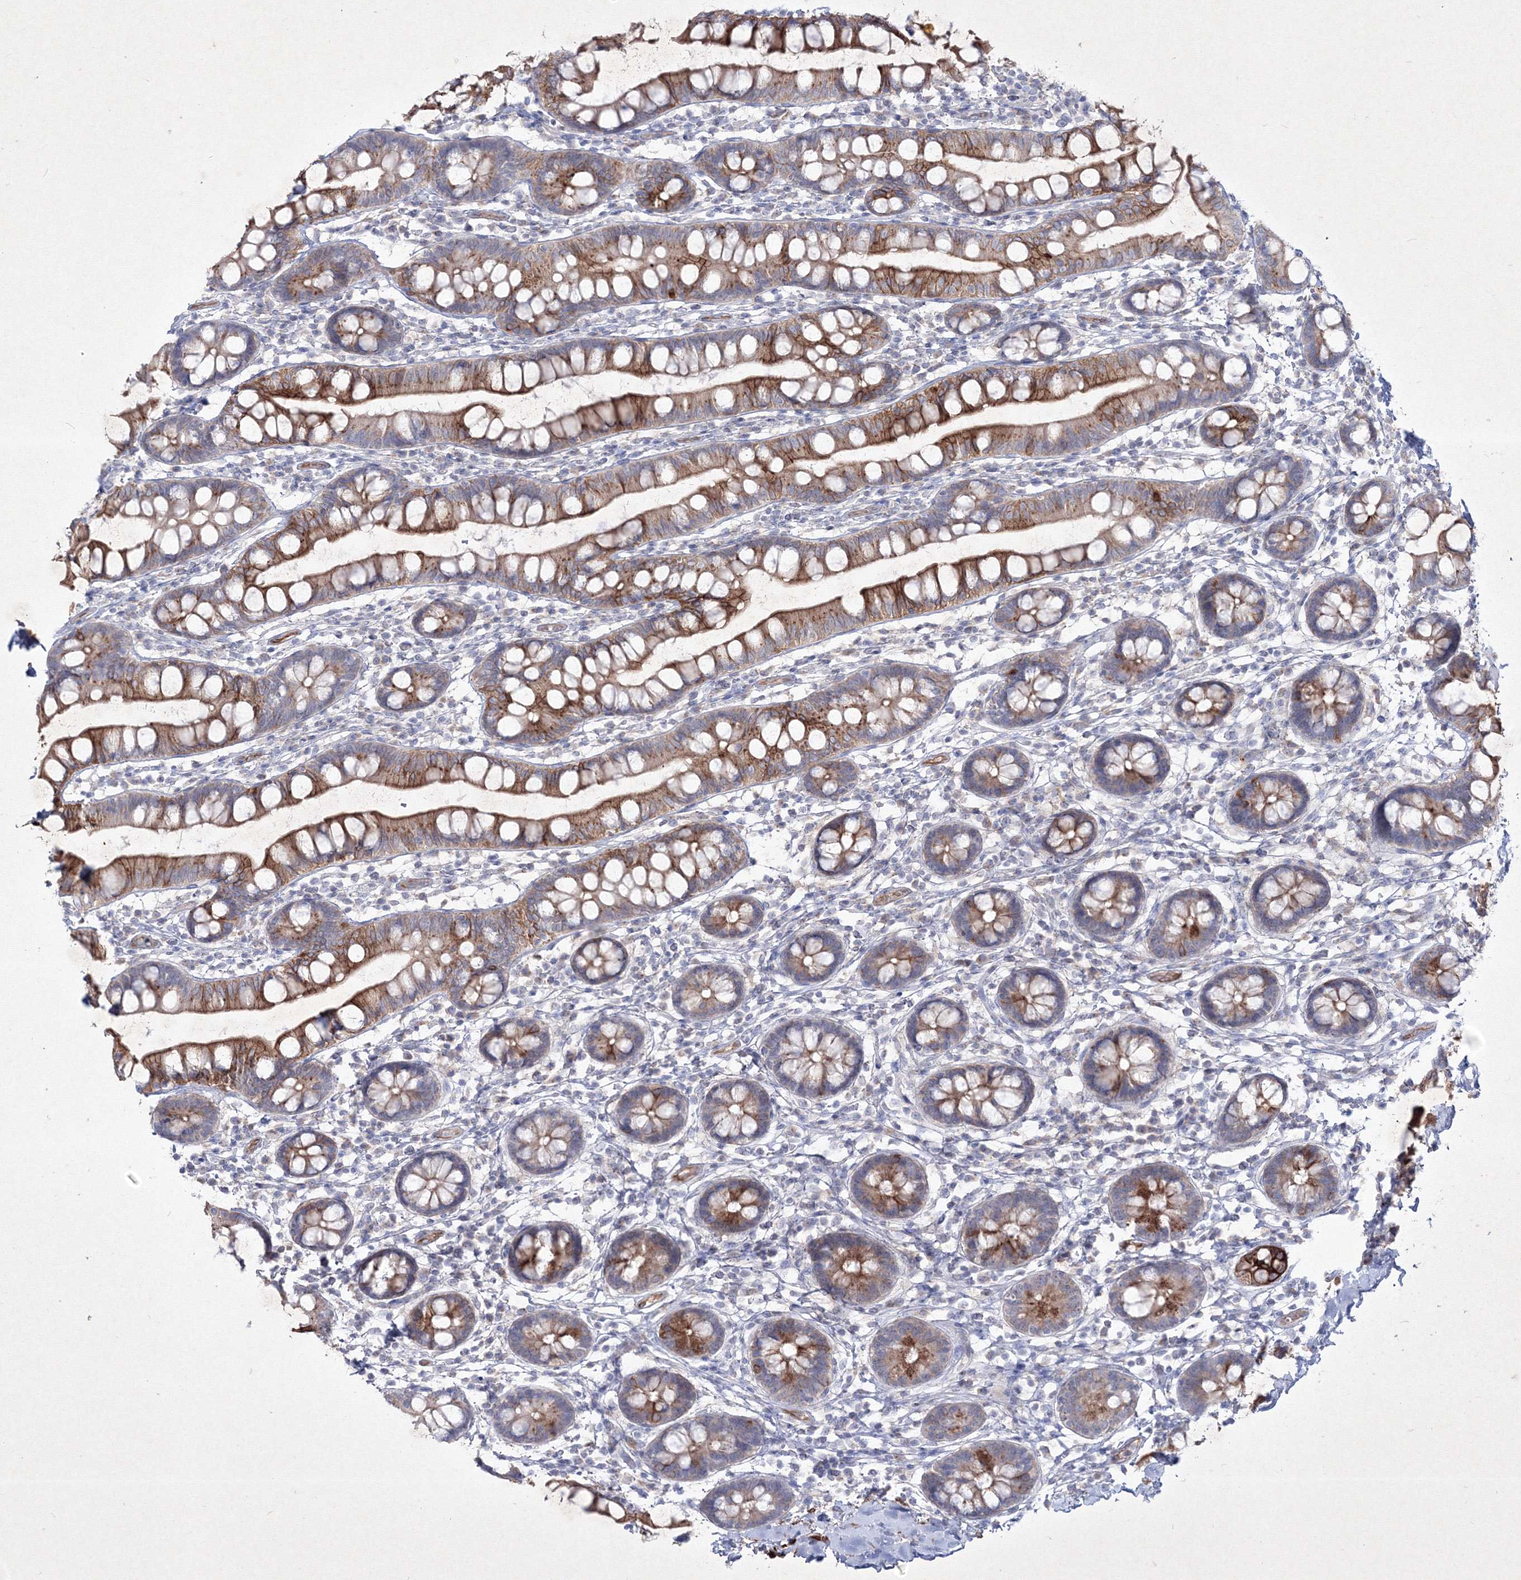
{"staining": {"intensity": "strong", "quantity": ">75%", "location": "cytoplasmic/membranous"}, "tissue": "small intestine", "cell_type": "Glandular cells", "image_type": "normal", "snomed": [{"axis": "morphology", "description": "Normal tissue, NOS"}, {"axis": "topography", "description": "Small intestine"}], "caption": "A brown stain highlights strong cytoplasmic/membranous staining of a protein in glandular cells of normal human small intestine. The staining is performed using DAB brown chromogen to label protein expression. The nuclei are counter-stained blue using hematoxylin.", "gene": "TMEM139", "patient": {"sex": "female", "age": 84}}